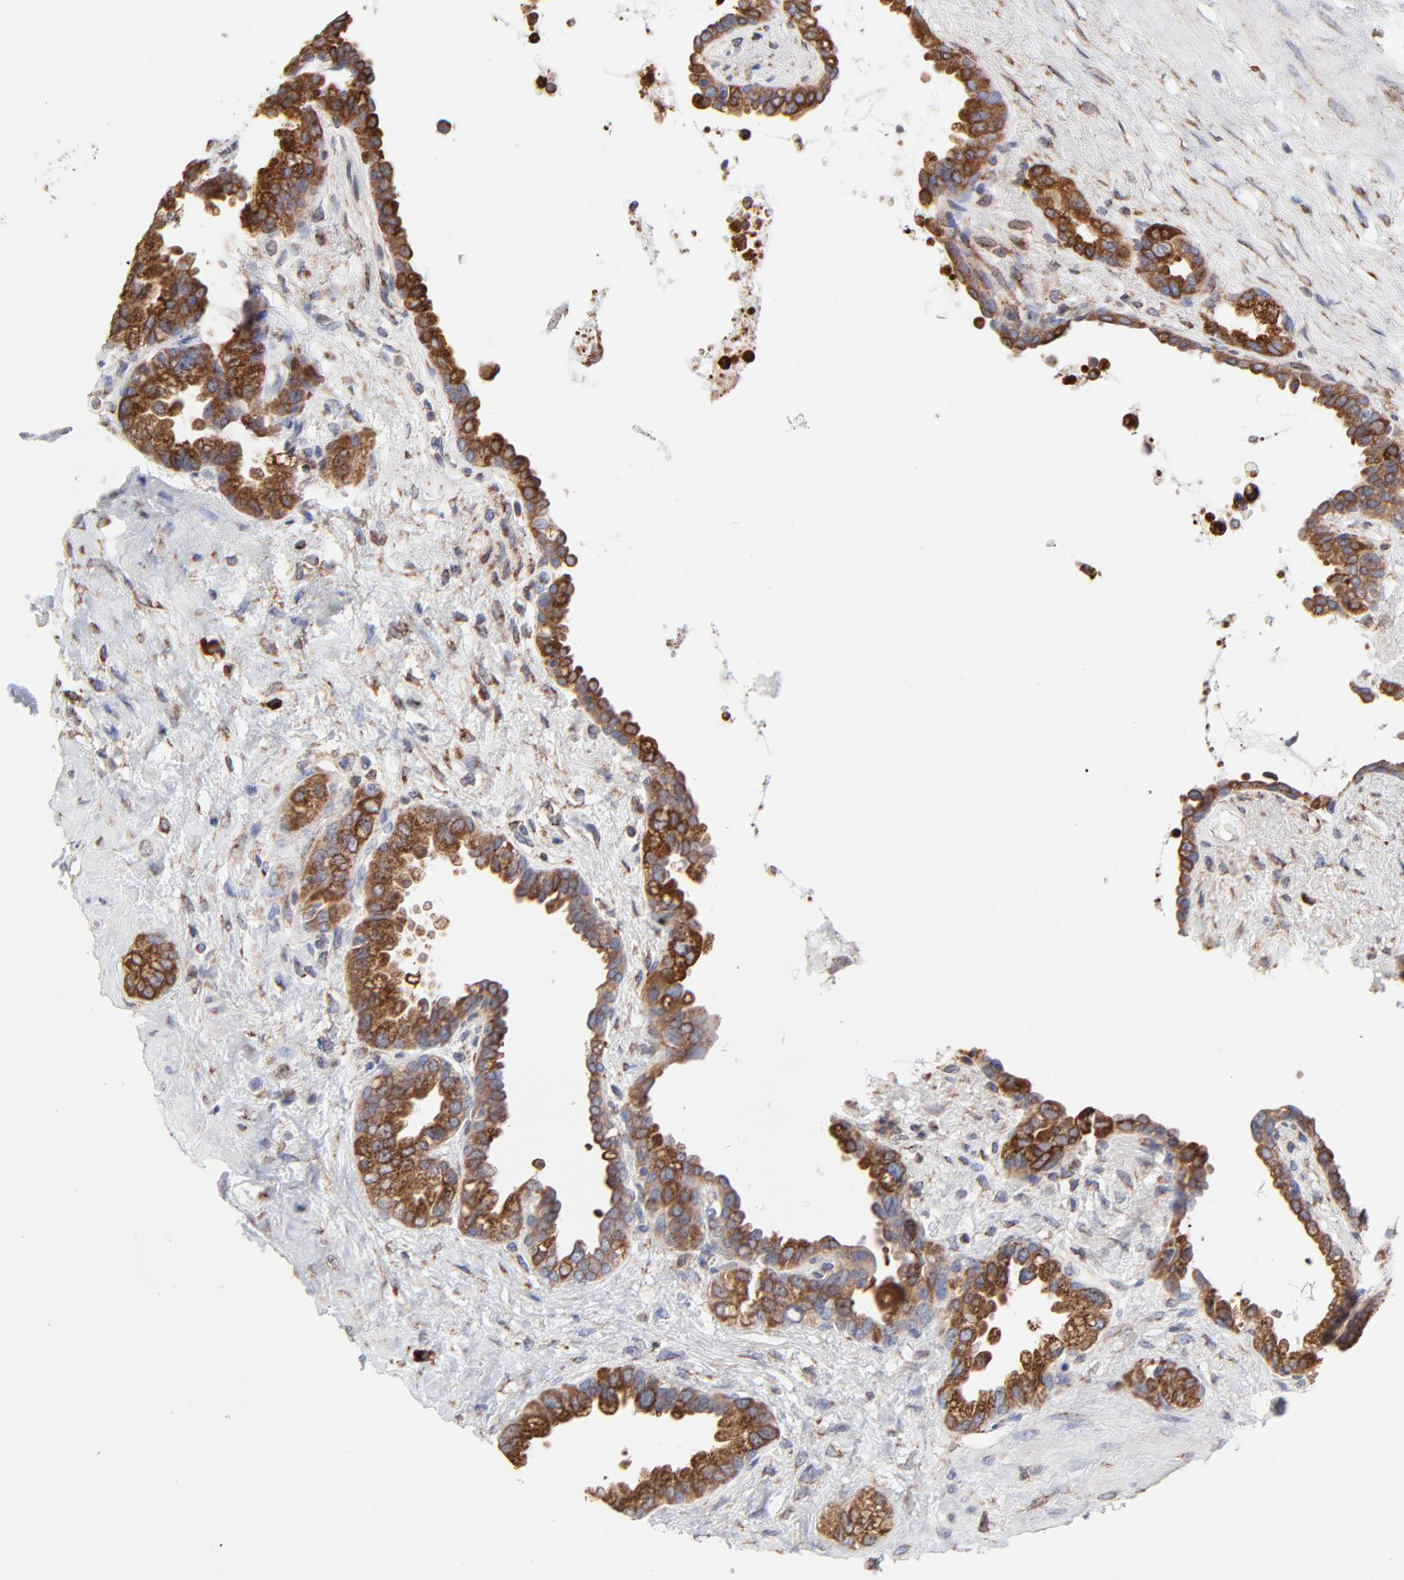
{"staining": {"intensity": "strong", "quantity": ">75%", "location": "cytoplasmic/membranous"}, "tissue": "seminal vesicle", "cell_type": "Glandular cells", "image_type": "normal", "snomed": [{"axis": "morphology", "description": "Normal tissue, NOS"}, {"axis": "topography", "description": "Seminal veicle"}], "caption": "Protein expression analysis of normal human seminal vesicle reveals strong cytoplasmic/membranous positivity in about >75% of glandular cells.", "gene": "LMAN1", "patient": {"sex": "male", "age": 61}}